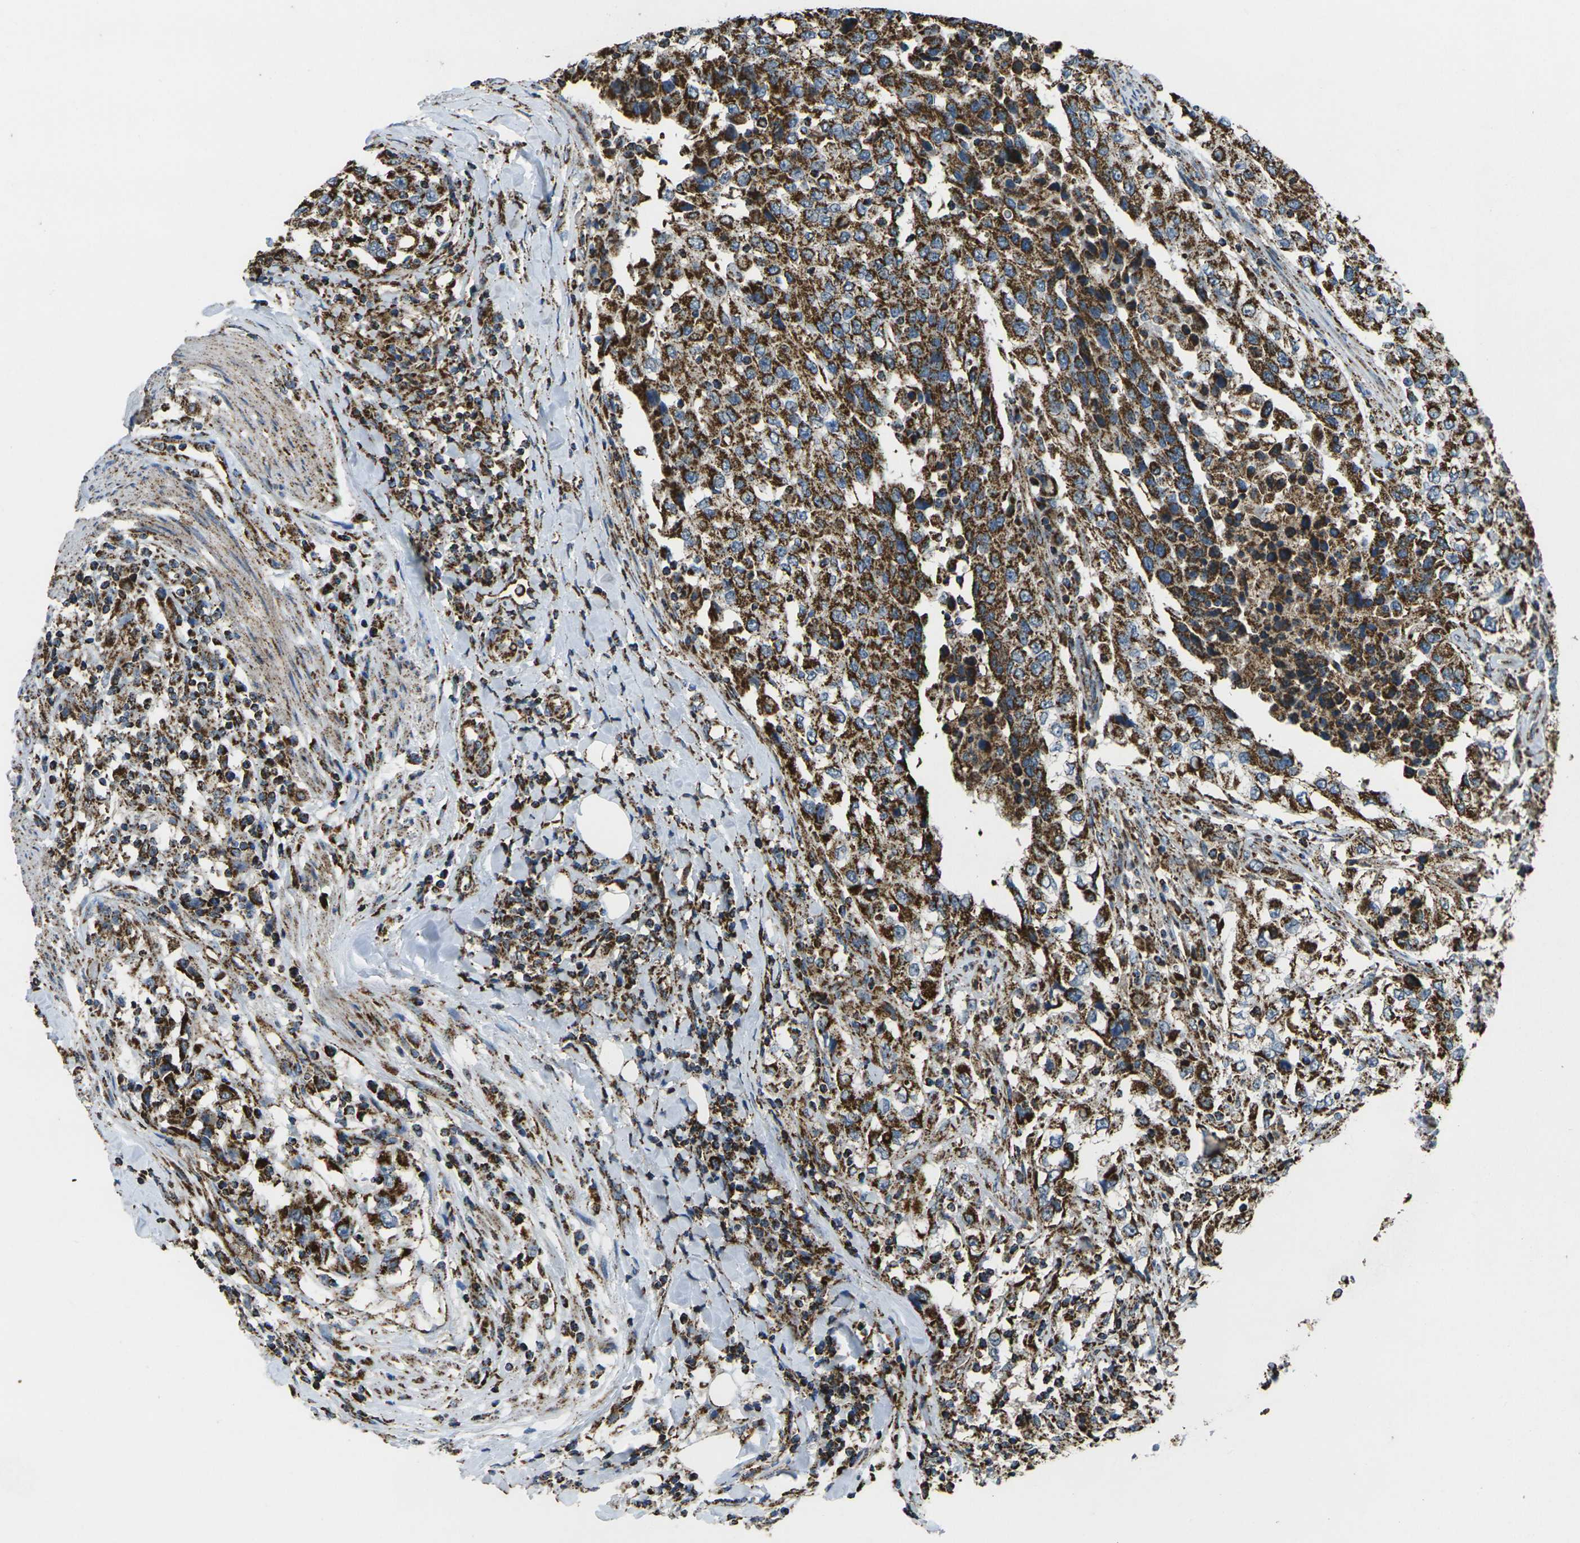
{"staining": {"intensity": "strong", "quantity": ">75%", "location": "cytoplasmic/membranous"}, "tissue": "urothelial cancer", "cell_type": "Tumor cells", "image_type": "cancer", "snomed": [{"axis": "morphology", "description": "Urothelial carcinoma, High grade"}, {"axis": "topography", "description": "Urinary bladder"}], "caption": "Immunohistochemistry (IHC) (DAB (3,3'-diaminobenzidine)) staining of human high-grade urothelial carcinoma displays strong cytoplasmic/membranous protein staining in about >75% of tumor cells.", "gene": "KLHL5", "patient": {"sex": "female", "age": 56}}